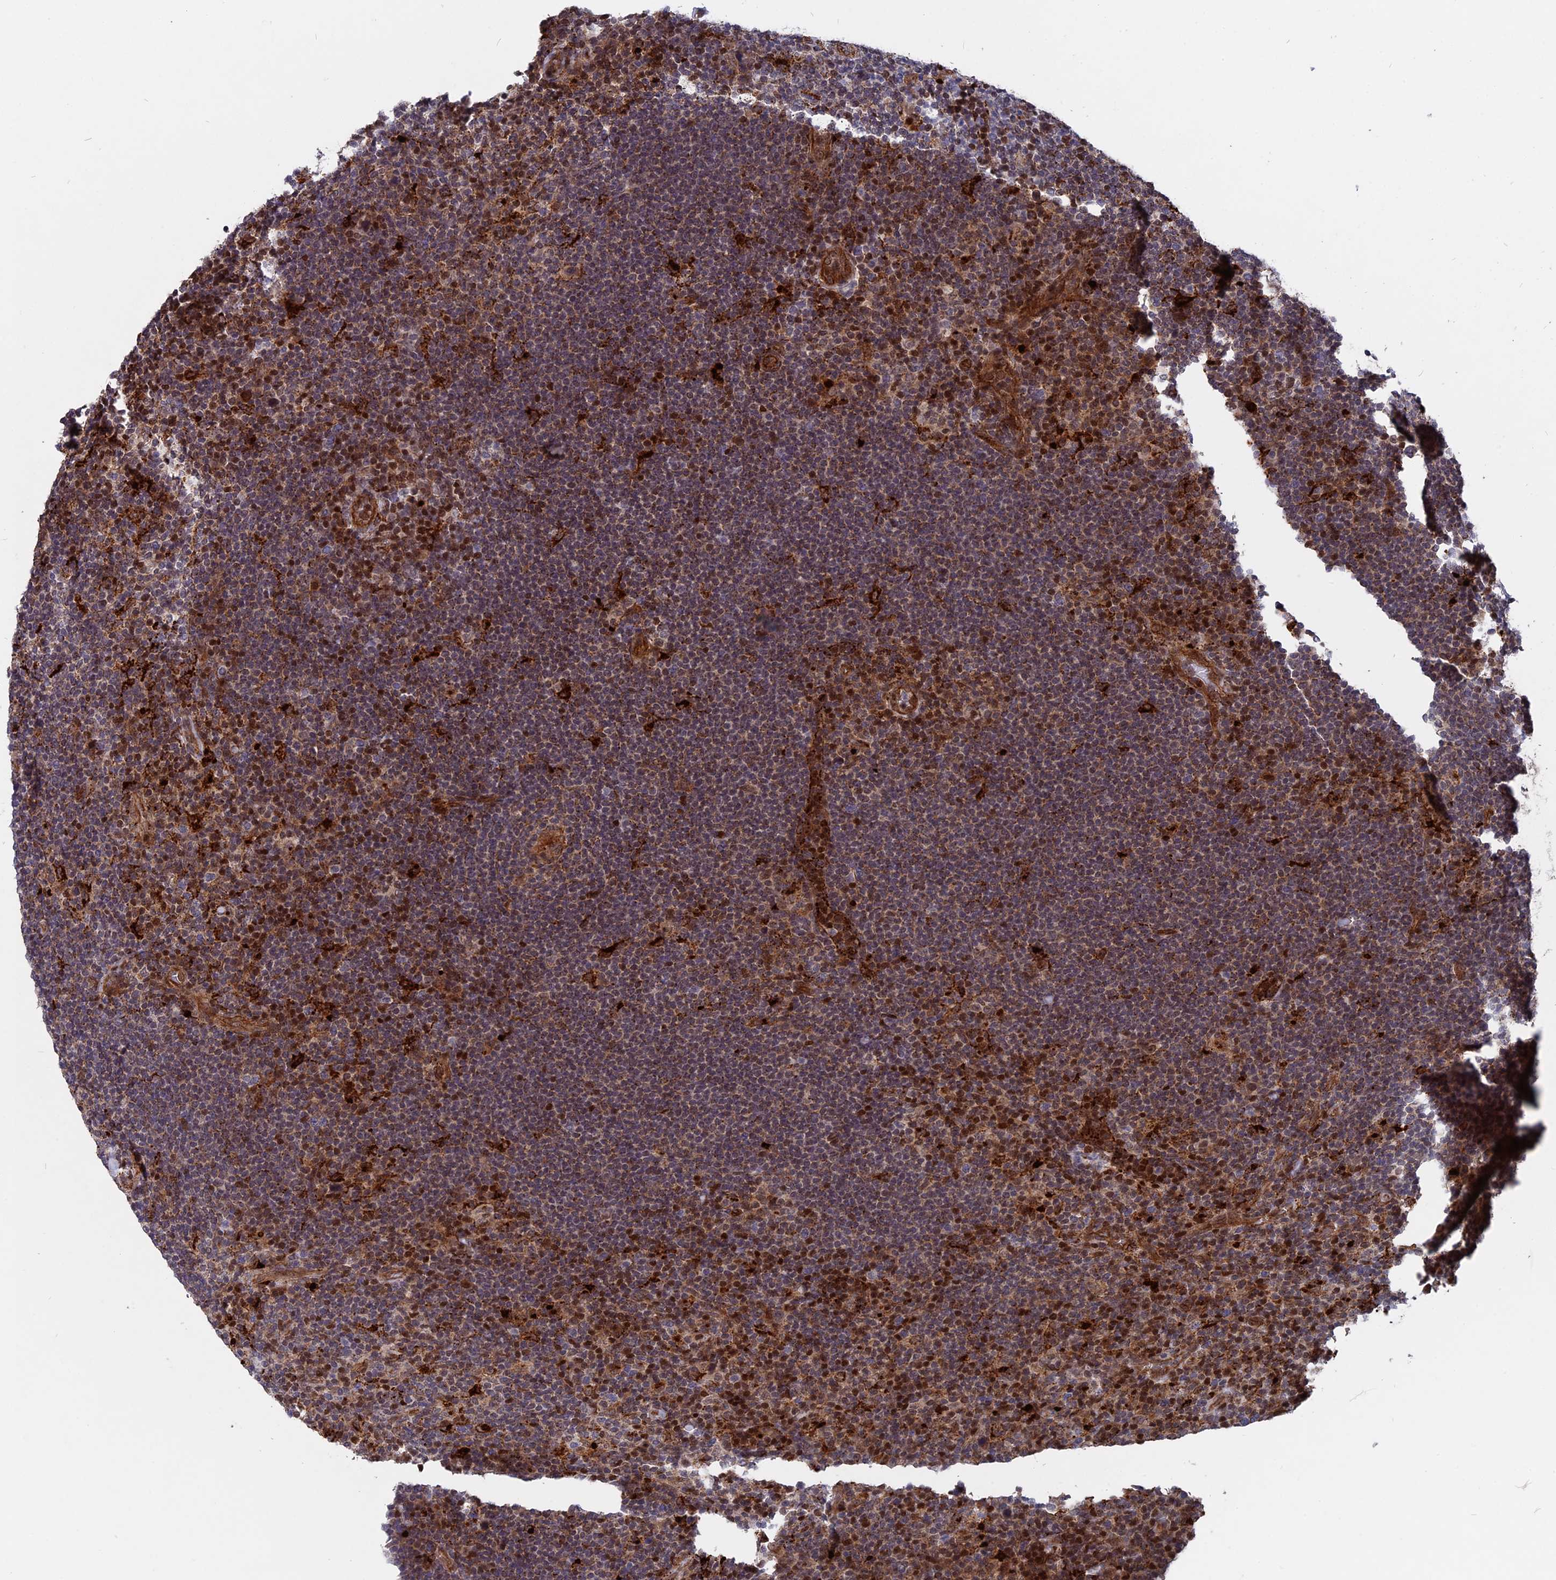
{"staining": {"intensity": "moderate", "quantity": "25%-75%", "location": "nuclear"}, "tissue": "lymphoma", "cell_type": "Tumor cells", "image_type": "cancer", "snomed": [{"axis": "morphology", "description": "Hodgkin's disease, NOS"}, {"axis": "topography", "description": "Lymph node"}], "caption": "This histopathology image displays IHC staining of lymphoma, with medium moderate nuclear expression in approximately 25%-75% of tumor cells.", "gene": "NOSIP", "patient": {"sex": "female", "age": 57}}